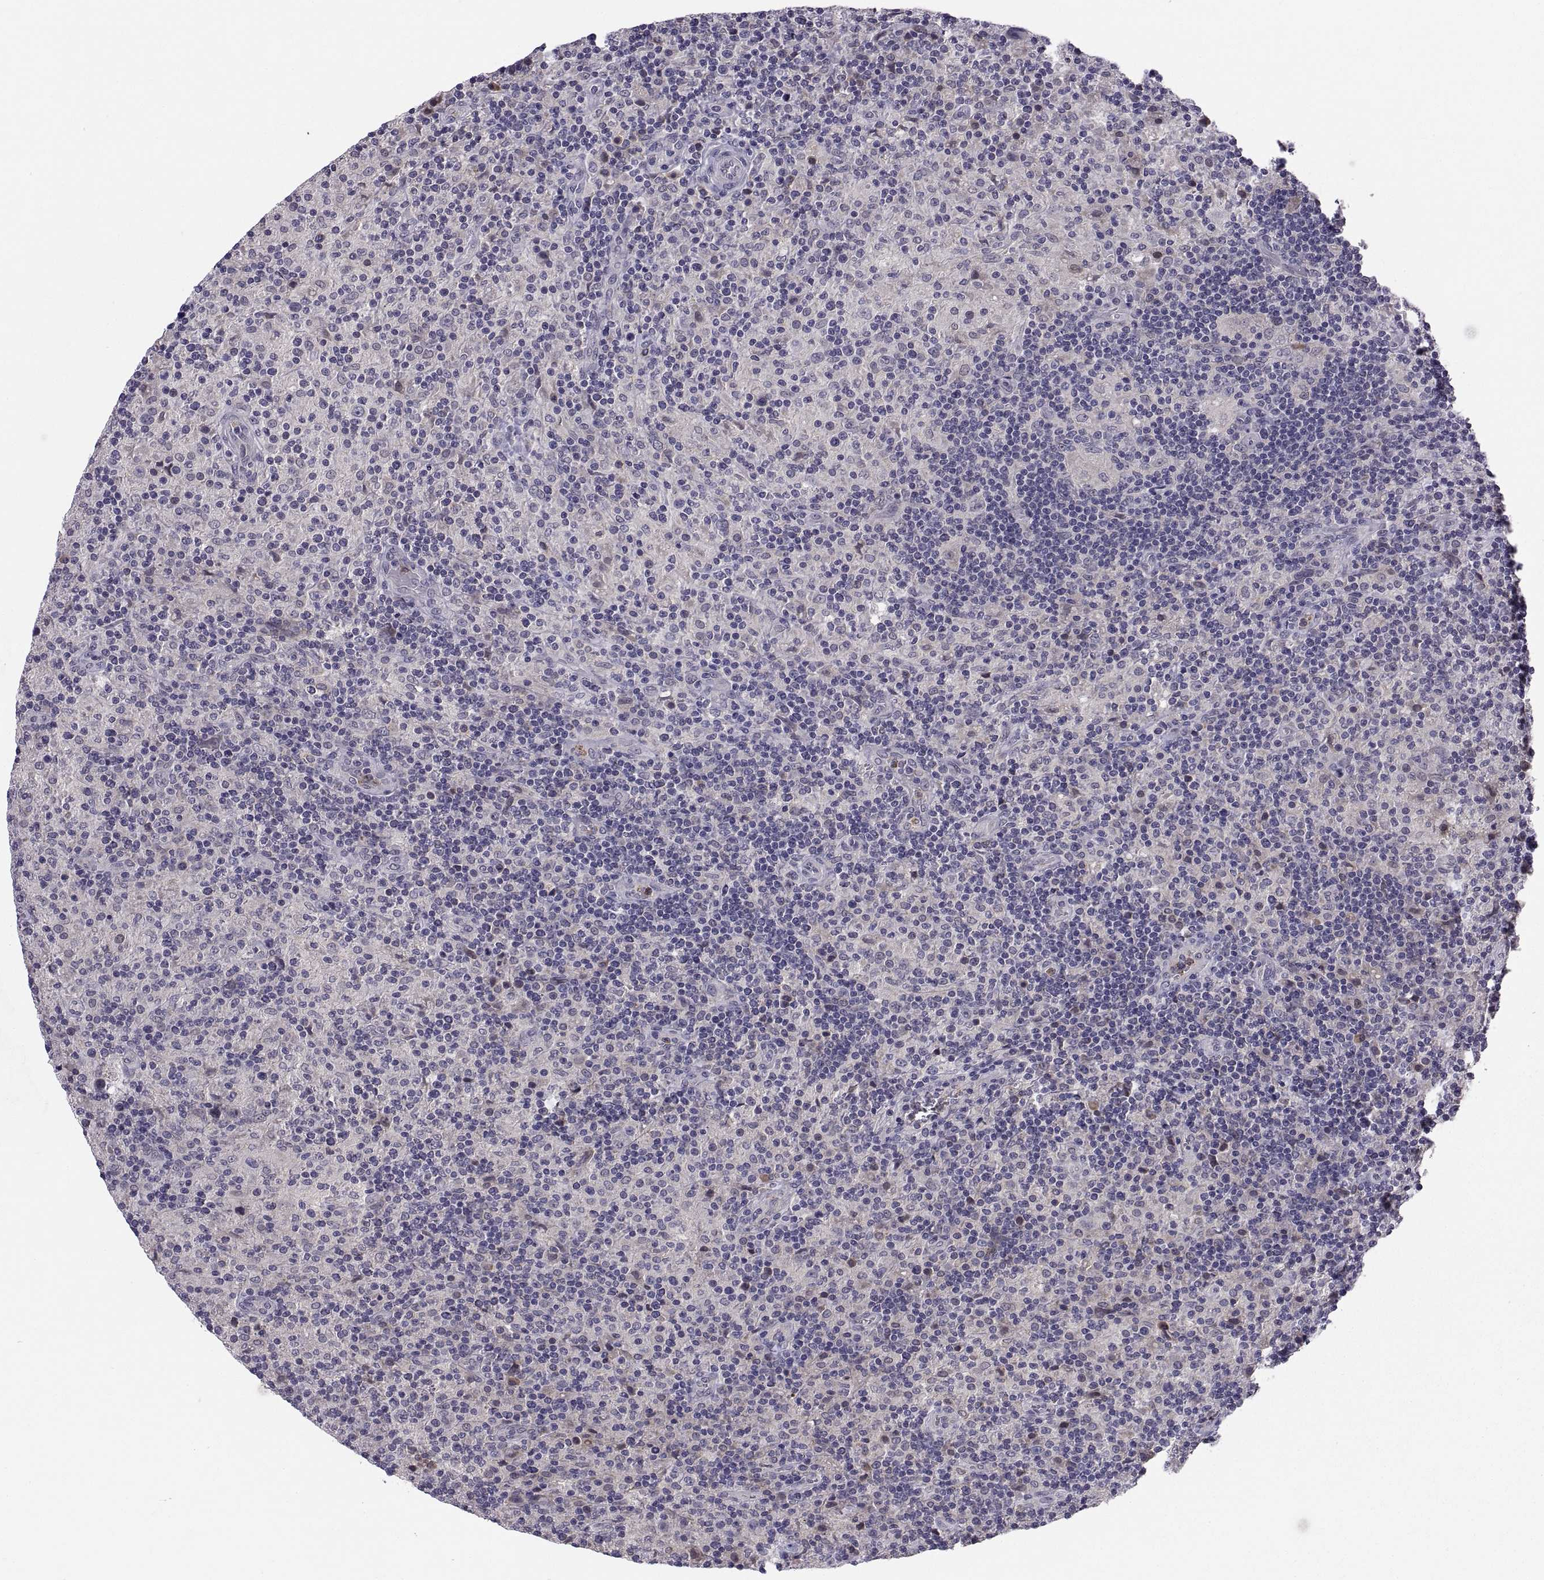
{"staining": {"intensity": "negative", "quantity": "none", "location": "none"}, "tissue": "lymphoma", "cell_type": "Tumor cells", "image_type": "cancer", "snomed": [{"axis": "morphology", "description": "Hodgkin's disease, NOS"}, {"axis": "topography", "description": "Lymph node"}], "caption": "Immunohistochemical staining of lymphoma reveals no significant positivity in tumor cells.", "gene": "PKP1", "patient": {"sex": "male", "age": 70}}